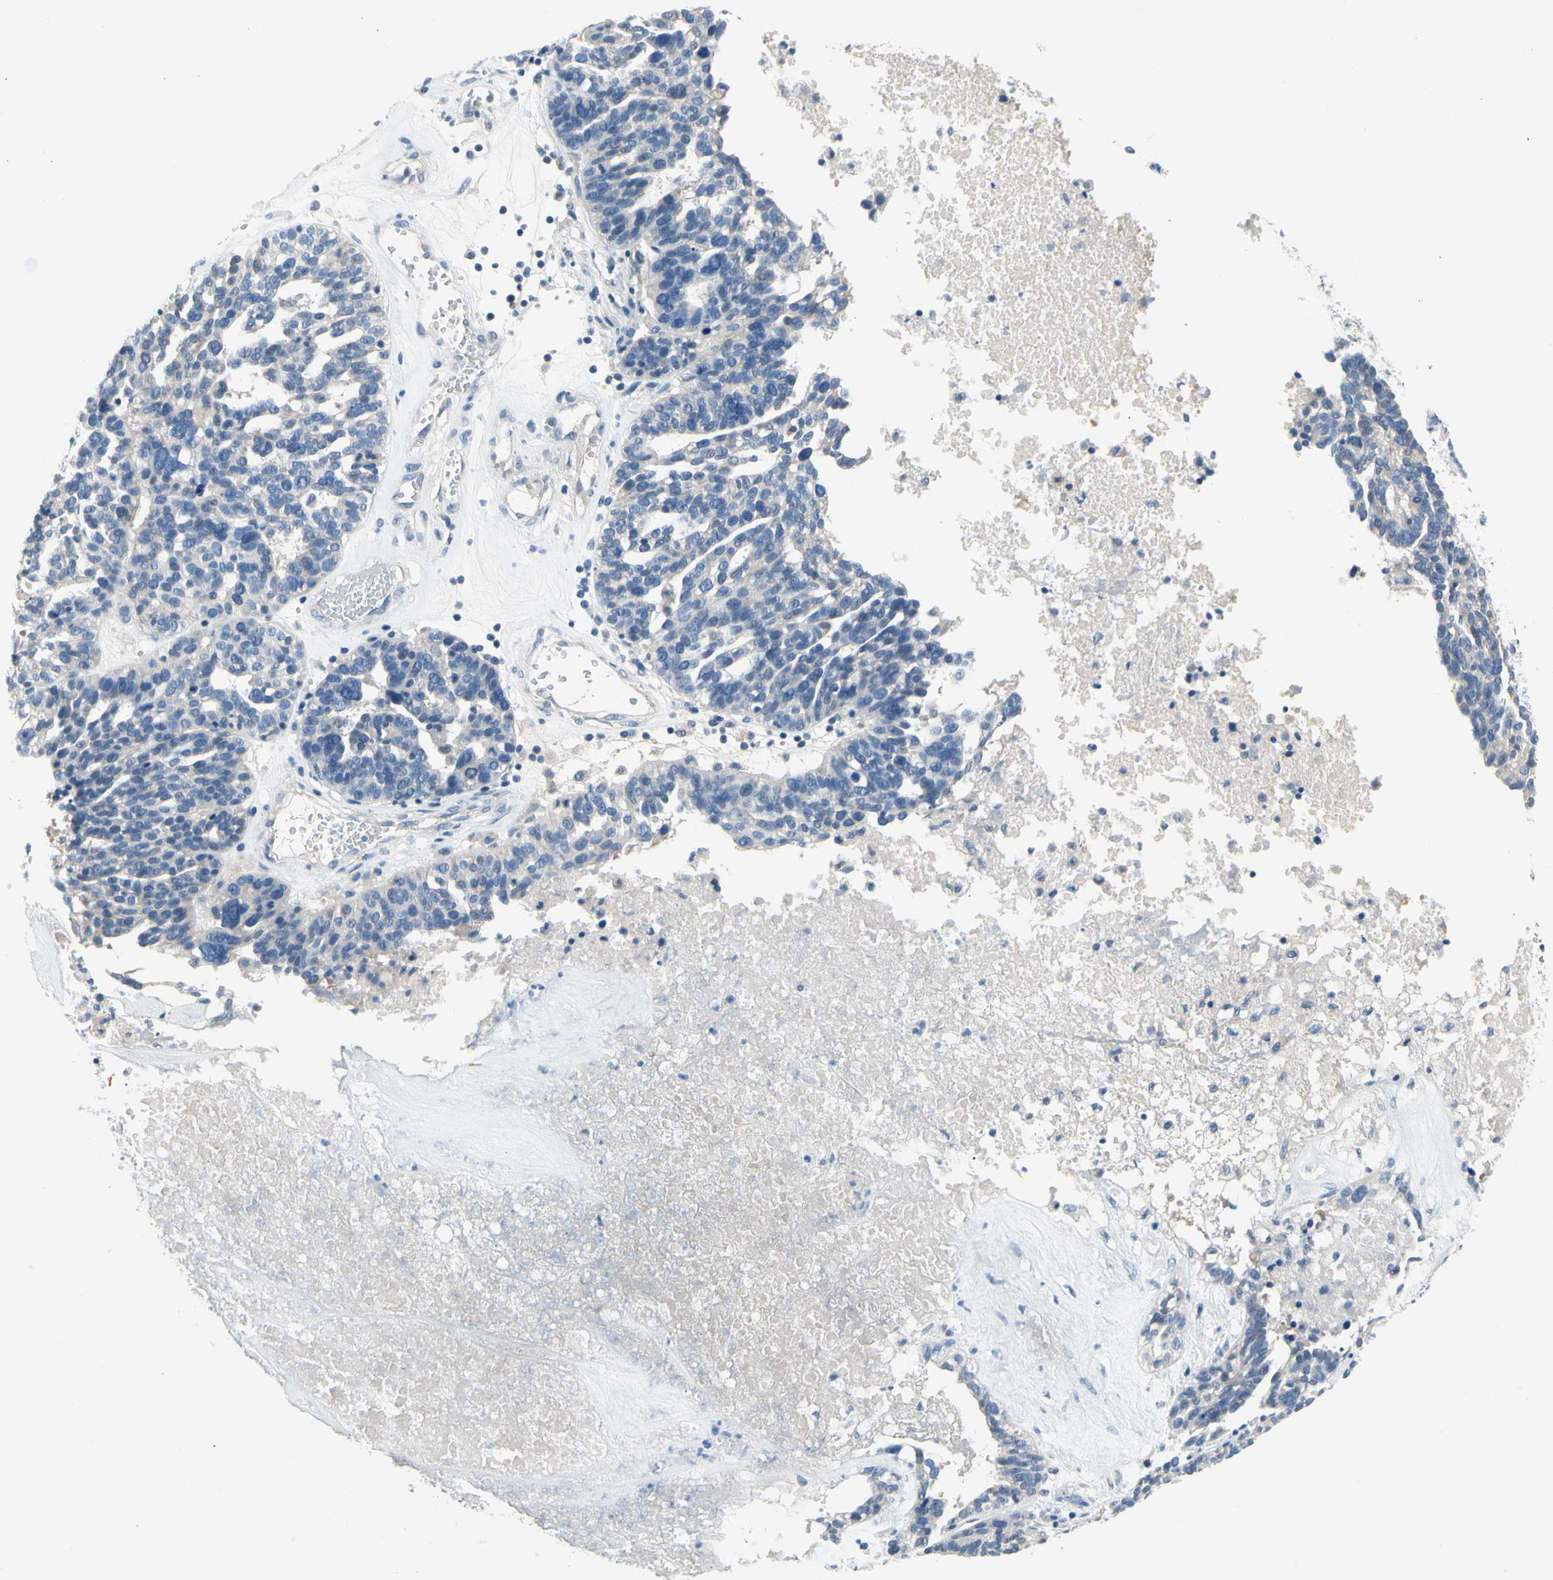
{"staining": {"intensity": "weak", "quantity": "<25%", "location": "cytoplasmic/membranous"}, "tissue": "ovarian cancer", "cell_type": "Tumor cells", "image_type": "cancer", "snomed": [{"axis": "morphology", "description": "Cystadenocarcinoma, serous, NOS"}, {"axis": "topography", "description": "Ovary"}], "caption": "Immunohistochemistry photomicrograph of neoplastic tissue: ovarian cancer stained with DAB (3,3'-diaminobenzidine) displays no significant protein positivity in tumor cells.", "gene": "CA14", "patient": {"sex": "female", "age": 59}}